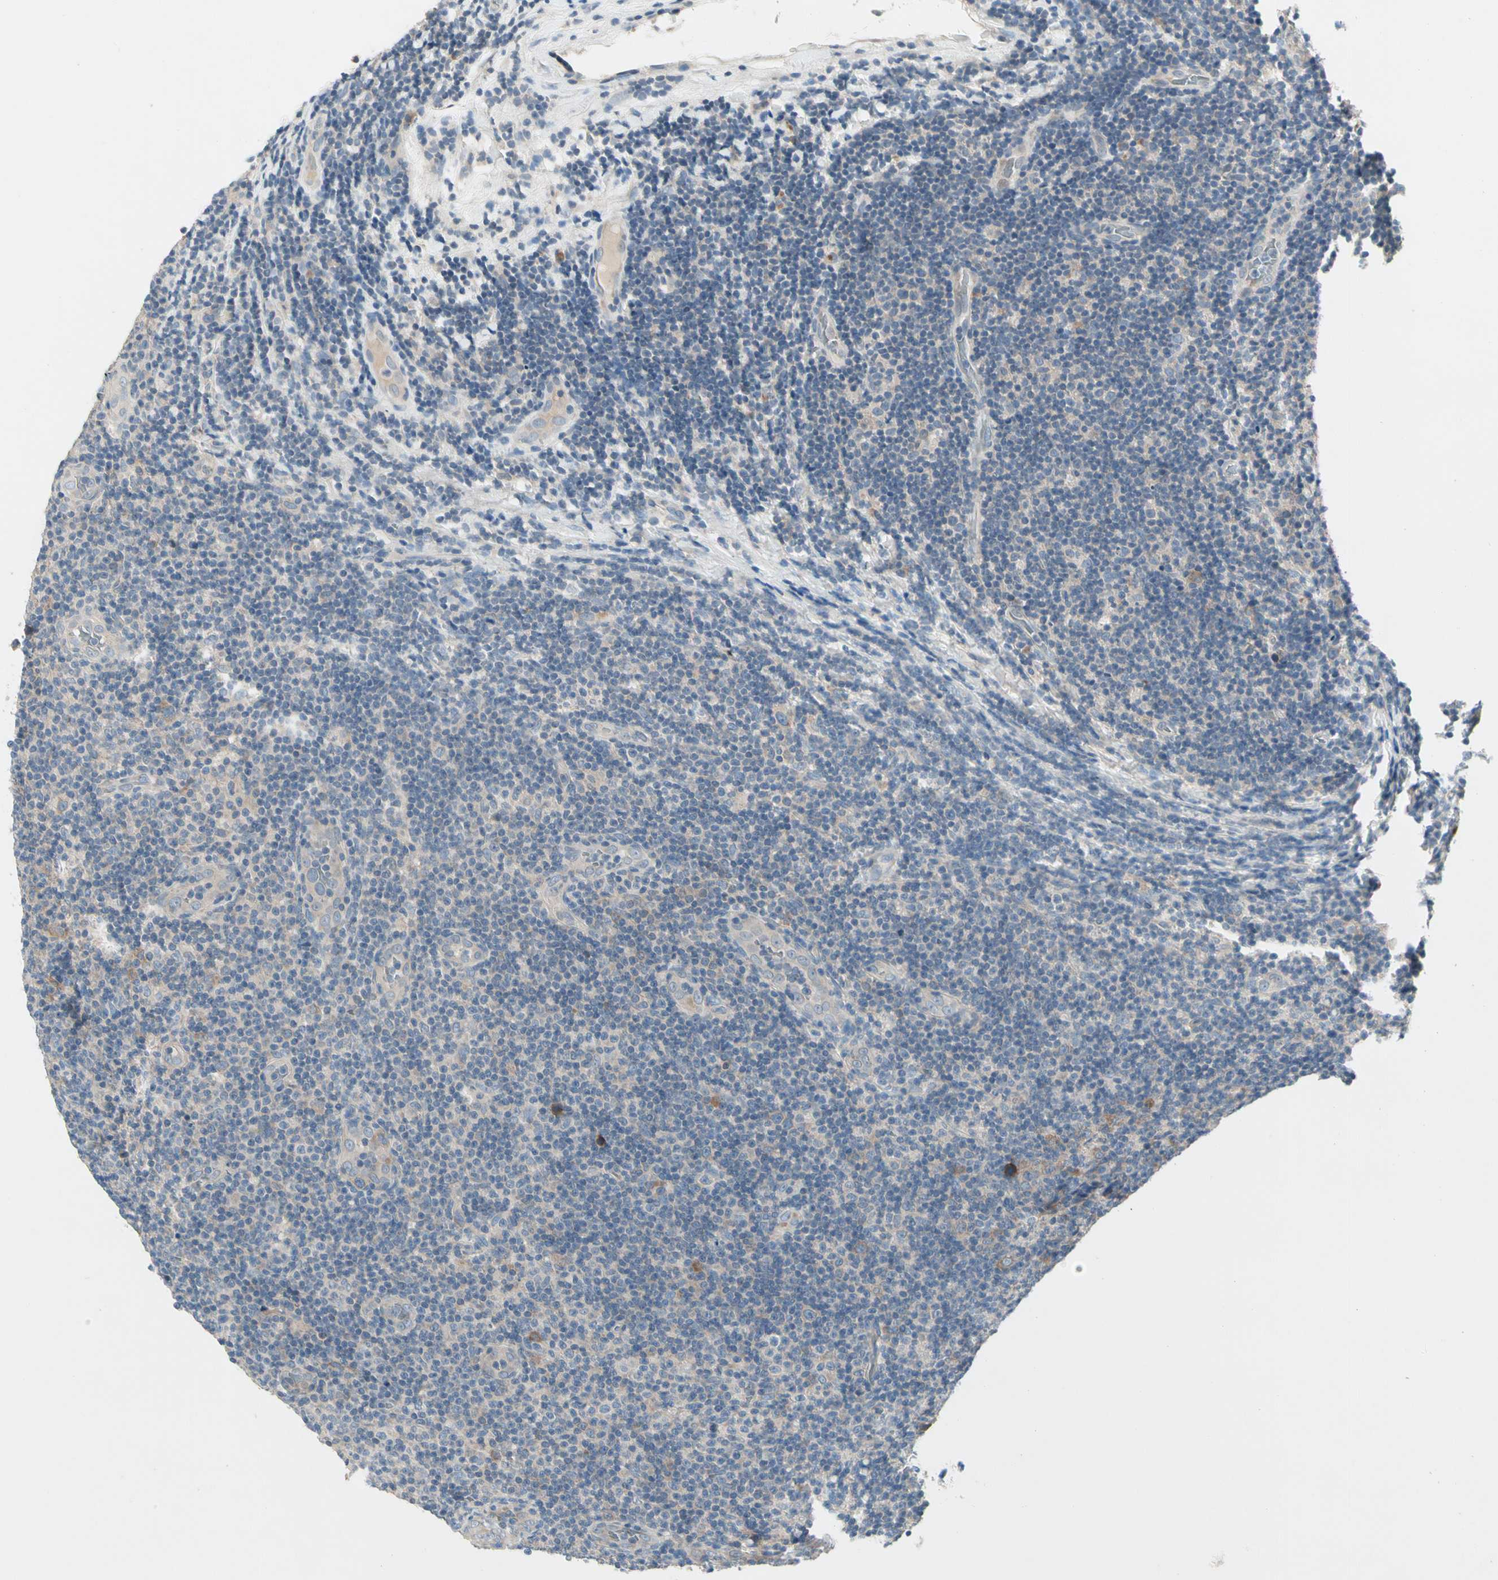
{"staining": {"intensity": "weak", "quantity": "25%-75%", "location": "cytoplasmic/membranous"}, "tissue": "lymphoma", "cell_type": "Tumor cells", "image_type": "cancer", "snomed": [{"axis": "morphology", "description": "Malignant lymphoma, non-Hodgkin's type, Low grade"}, {"axis": "topography", "description": "Lymph node"}], "caption": "About 25%-75% of tumor cells in malignant lymphoma, non-Hodgkin's type (low-grade) exhibit weak cytoplasmic/membranous protein staining as visualized by brown immunohistochemical staining.", "gene": "IL1R1", "patient": {"sex": "male", "age": 83}}